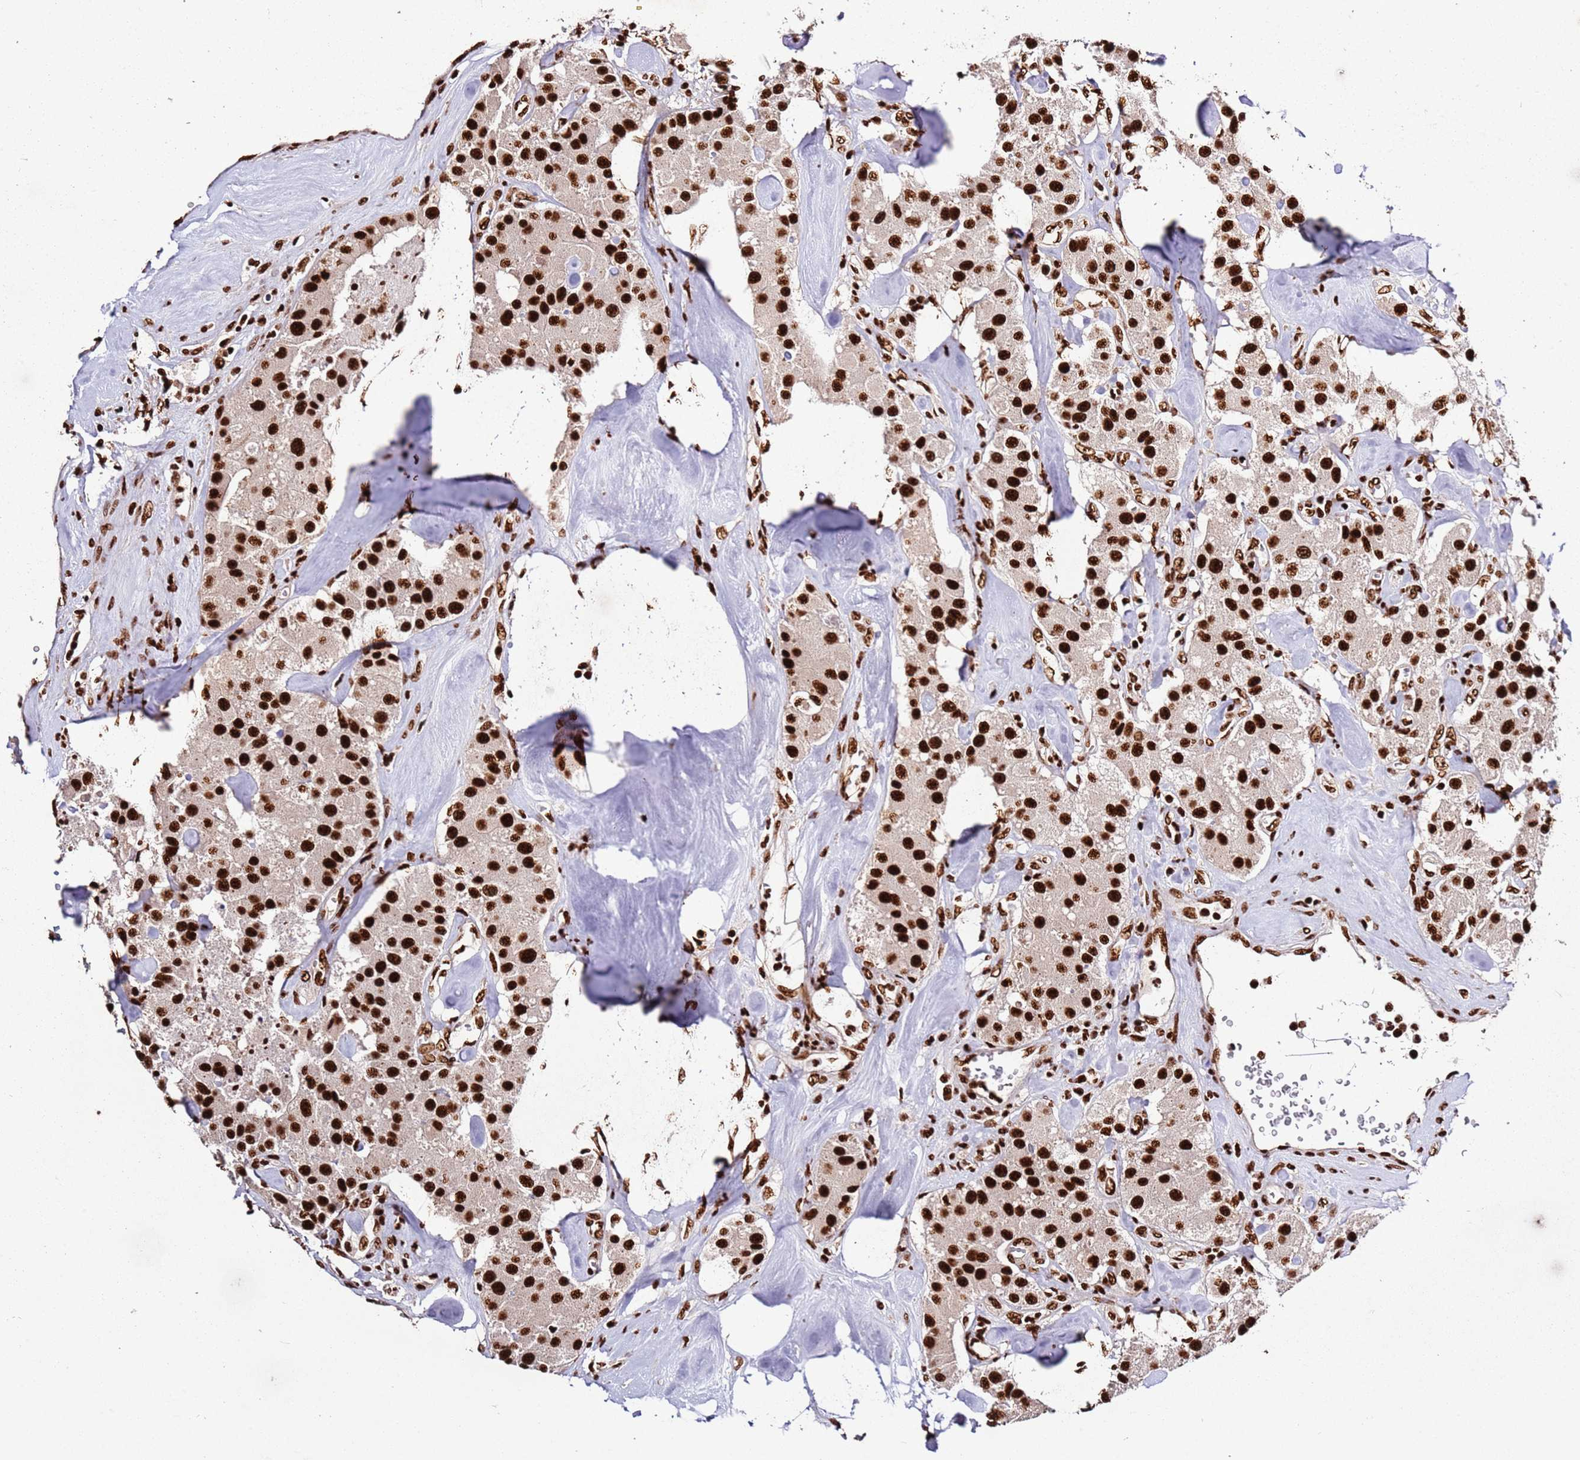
{"staining": {"intensity": "strong", "quantity": ">75%", "location": "nuclear"}, "tissue": "carcinoid", "cell_type": "Tumor cells", "image_type": "cancer", "snomed": [{"axis": "morphology", "description": "Carcinoid, malignant, NOS"}, {"axis": "topography", "description": "Pancreas"}], "caption": "Immunohistochemical staining of human carcinoid (malignant) demonstrates strong nuclear protein expression in approximately >75% of tumor cells.", "gene": "C6orf226", "patient": {"sex": "male", "age": 41}}